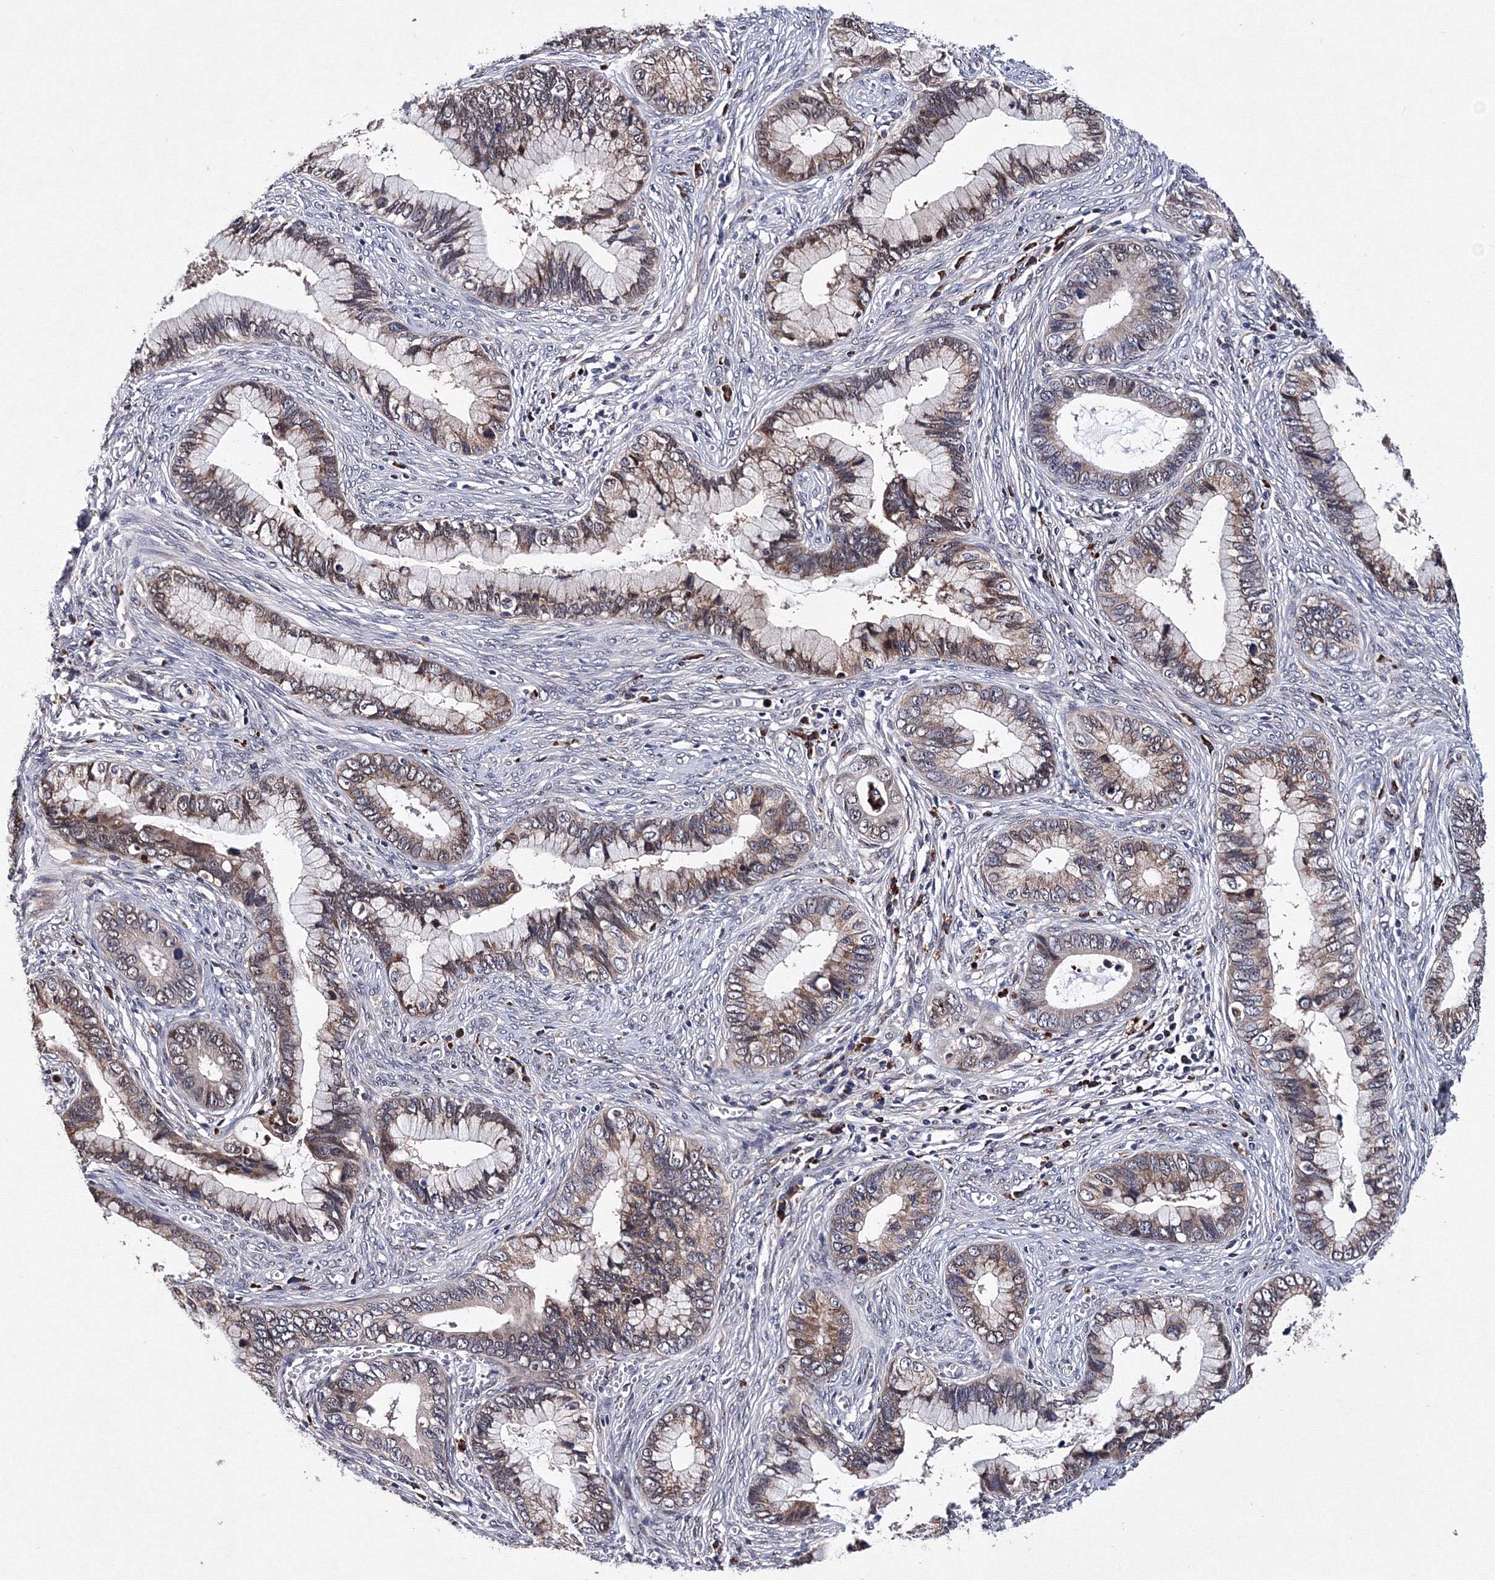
{"staining": {"intensity": "weak", "quantity": "25%-75%", "location": "cytoplasmic/membranous"}, "tissue": "cervical cancer", "cell_type": "Tumor cells", "image_type": "cancer", "snomed": [{"axis": "morphology", "description": "Adenocarcinoma, NOS"}, {"axis": "topography", "description": "Cervix"}], "caption": "Human cervical cancer stained with a protein marker shows weak staining in tumor cells.", "gene": "PHYKPL", "patient": {"sex": "female", "age": 44}}